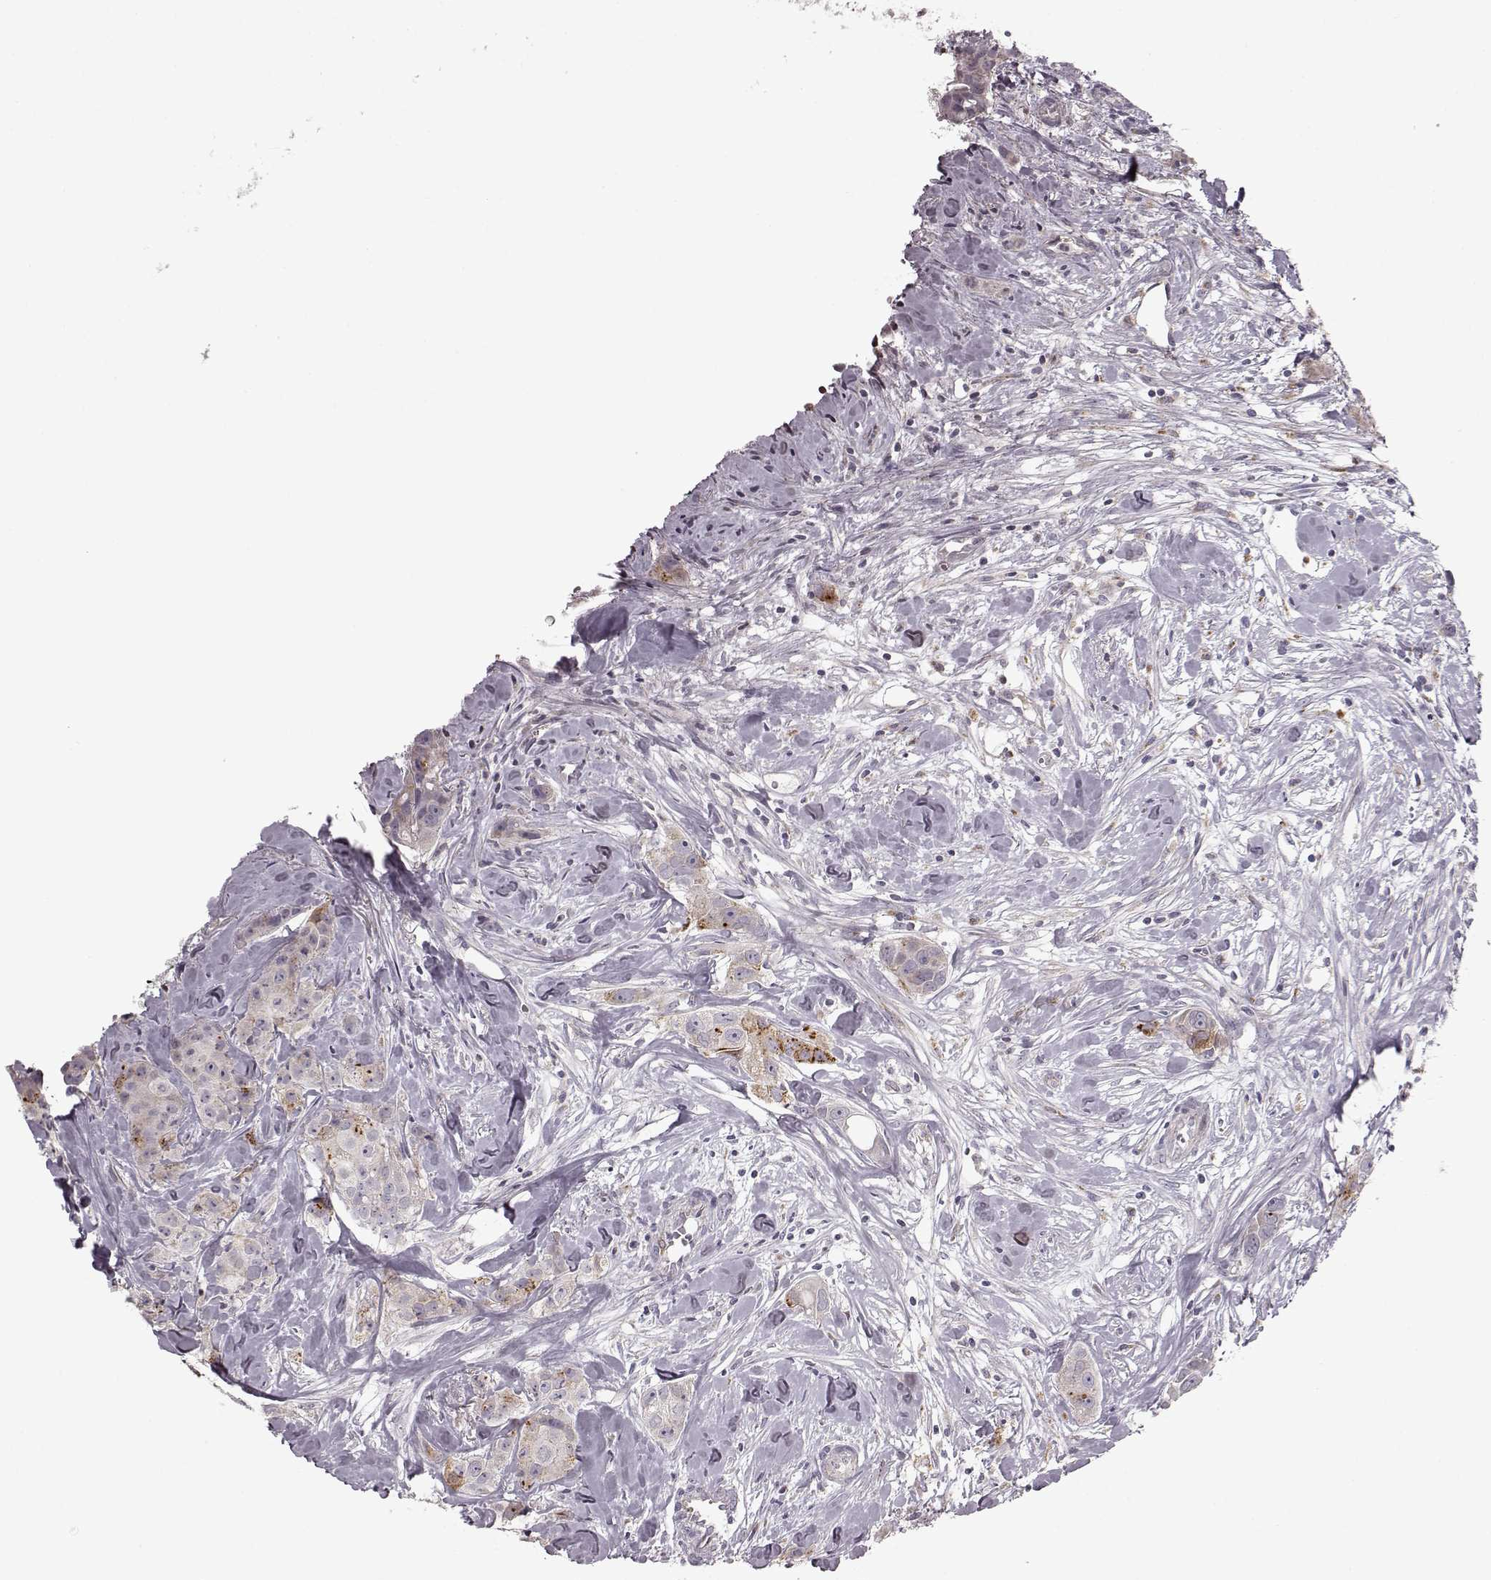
{"staining": {"intensity": "strong", "quantity": "25%-75%", "location": "cytoplasmic/membranous"}, "tissue": "breast cancer", "cell_type": "Tumor cells", "image_type": "cancer", "snomed": [{"axis": "morphology", "description": "Duct carcinoma"}, {"axis": "topography", "description": "Breast"}], "caption": "Breast cancer stained with IHC shows strong cytoplasmic/membranous staining in approximately 25%-75% of tumor cells.", "gene": "HMMR", "patient": {"sex": "female", "age": 43}}